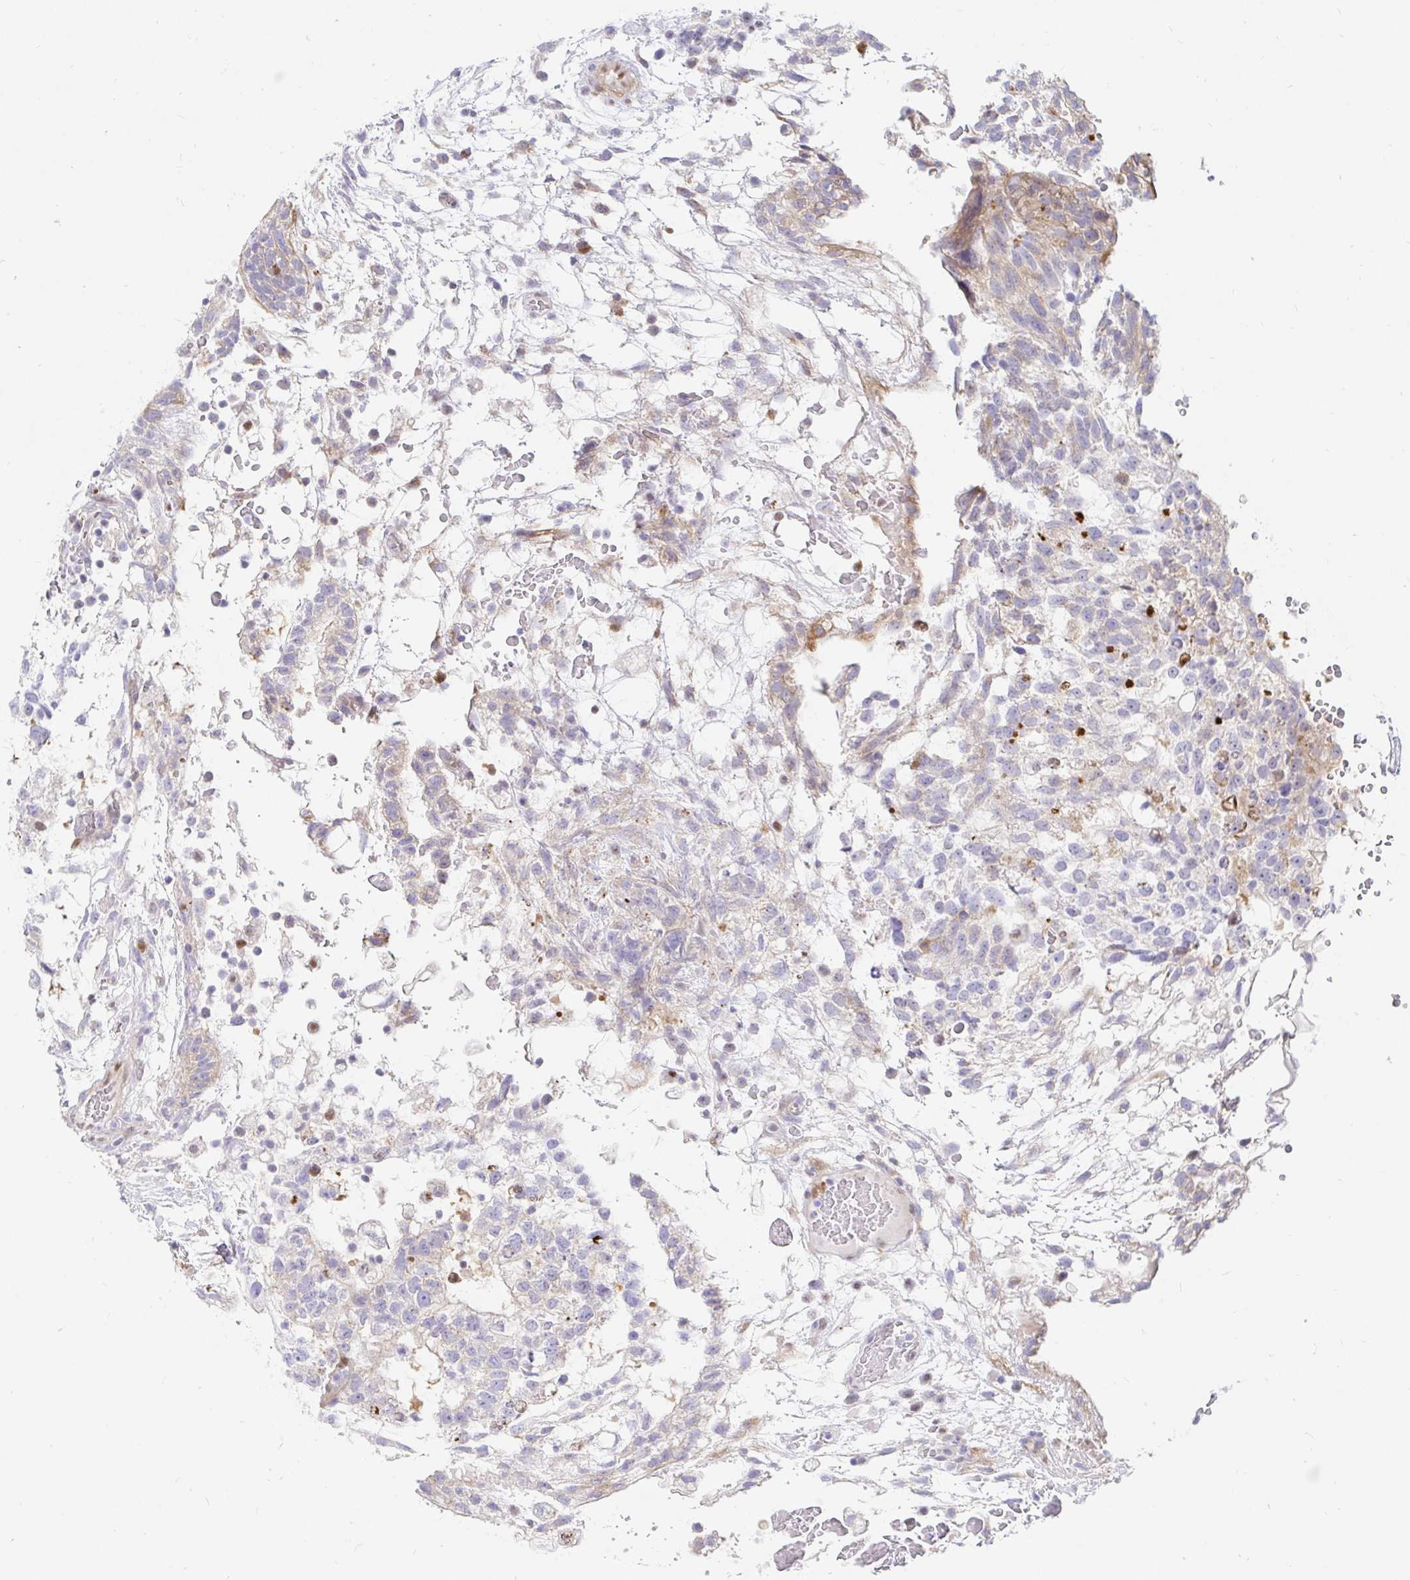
{"staining": {"intensity": "weak", "quantity": "<25%", "location": "cytoplasmic/membranous"}, "tissue": "testis cancer", "cell_type": "Tumor cells", "image_type": "cancer", "snomed": [{"axis": "morphology", "description": "Normal tissue, NOS"}, {"axis": "morphology", "description": "Carcinoma, Embryonal, NOS"}, {"axis": "topography", "description": "Testis"}], "caption": "DAB immunohistochemical staining of testis cancer (embryonal carcinoma) shows no significant expression in tumor cells.", "gene": "HINFP", "patient": {"sex": "male", "age": 32}}